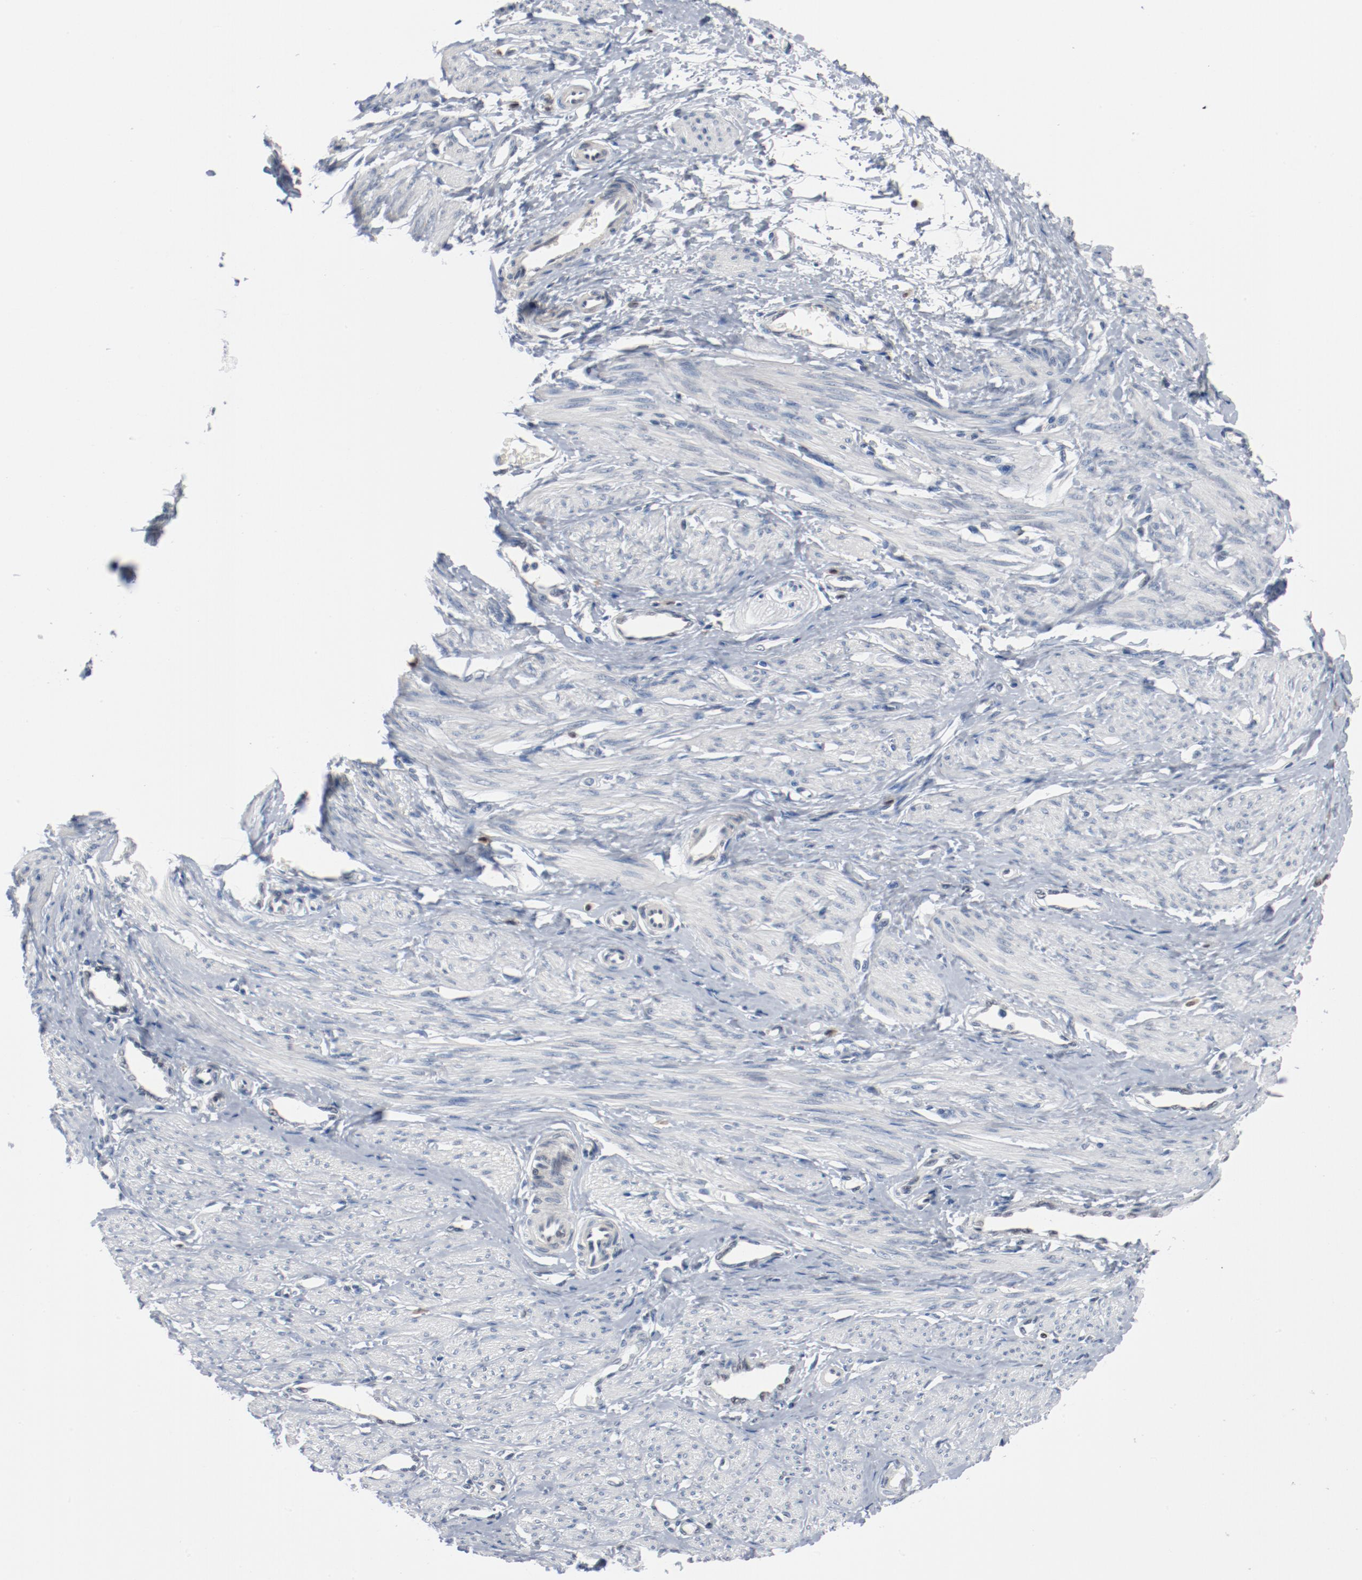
{"staining": {"intensity": "negative", "quantity": "none", "location": "none"}, "tissue": "smooth muscle", "cell_type": "Smooth muscle cells", "image_type": "normal", "snomed": [{"axis": "morphology", "description": "Normal tissue, NOS"}, {"axis": "topography", "description": "Smooth muscle"}, {"axis": "topography", "description": "Uterus"}], "caption": "Protein analysis of unremarkable smooth muscle reveals no significant staining in smooth muscle cells.", "gene": "ENSG00000285708", "patient": {"sex": "female", "age": 39}}